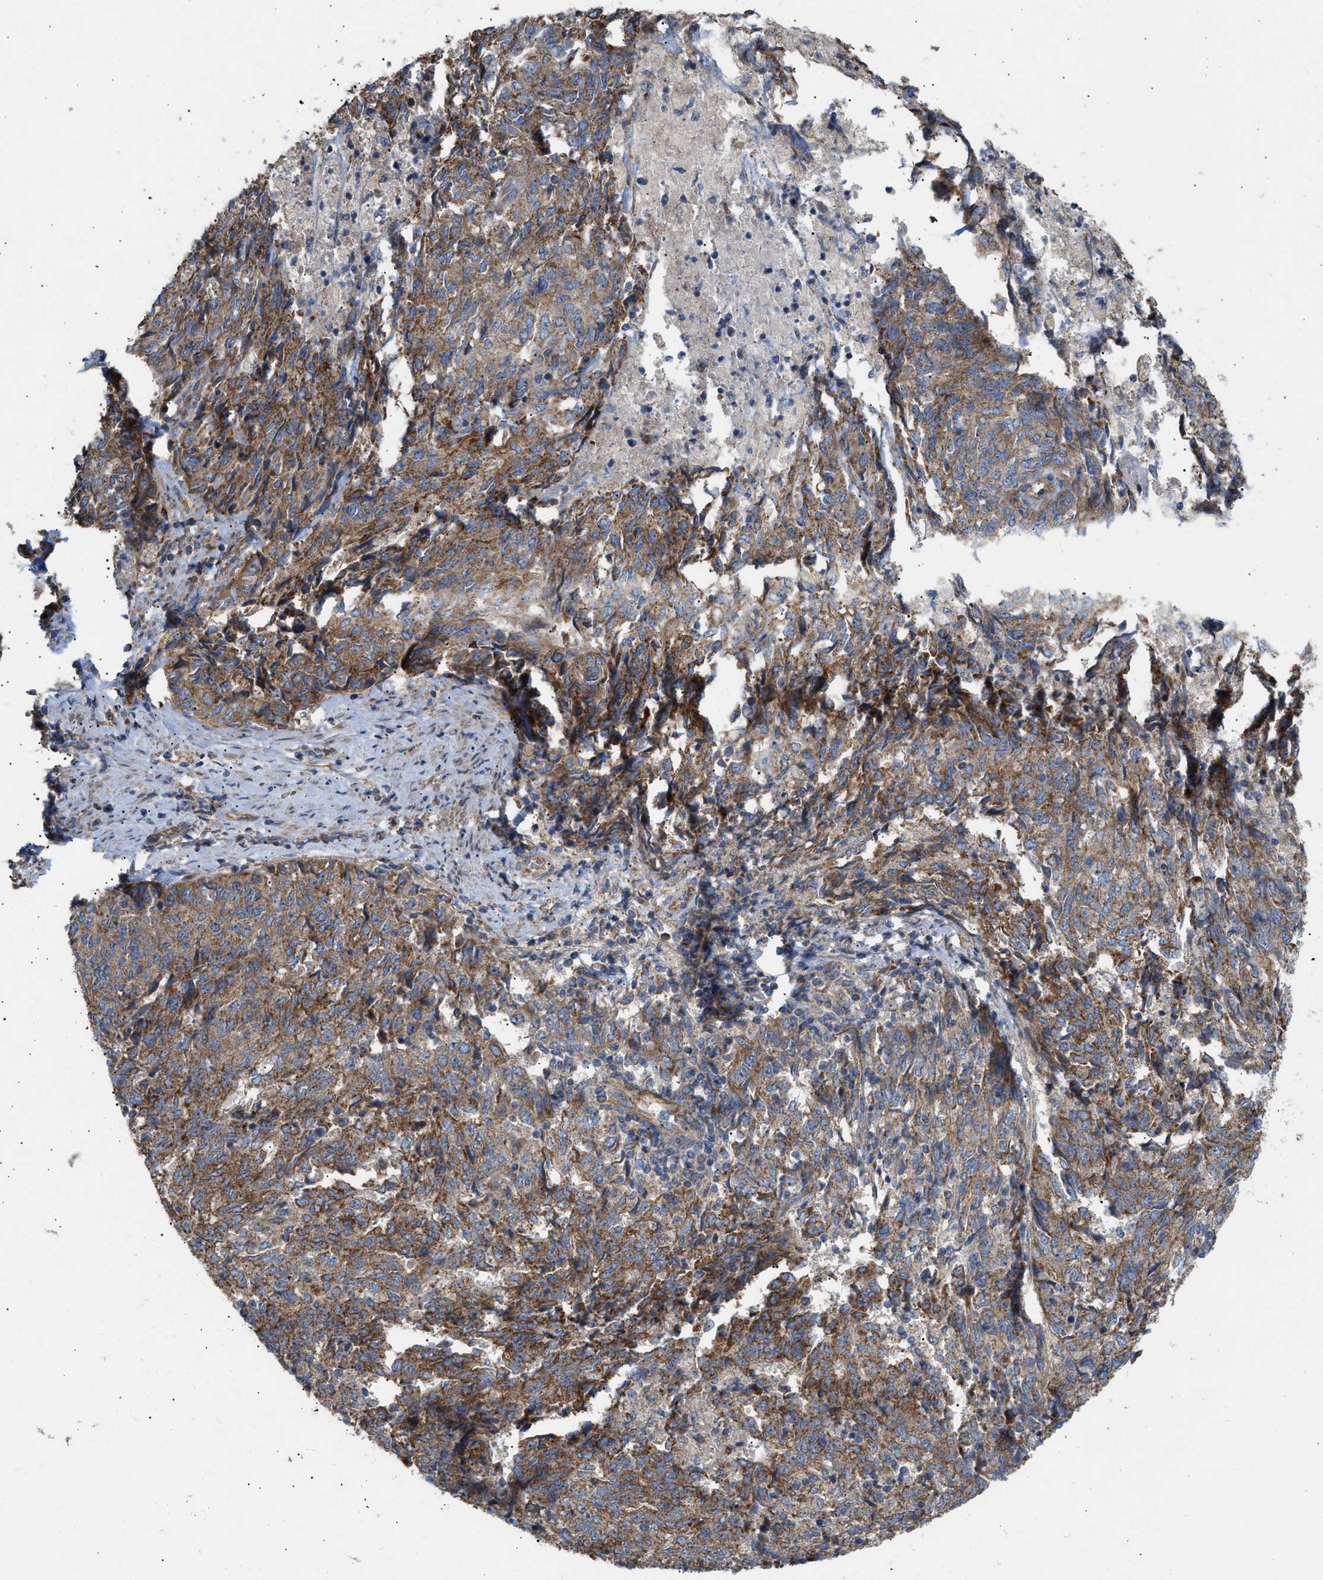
{"staining": {"intensity": "moderate", "quantity": ">75%", "location": "cytoplasmic/membranous"}, "tissue": "endometrial cancer", "cell_type": "Tumor cells", "image_type": "cancer", "snomed": [{"axis": "morphology", "description": "Adenocarcinoma, NOS"}, {"axis": "topography", "description": "Endometrium"}], "caption": "Human endometrial cancer (adenocarcinoma) stained with a protein marker shows moderate staining in tumor cells.", "gene": "OXSM", "patient": {"sex": "female", "age": 80}}